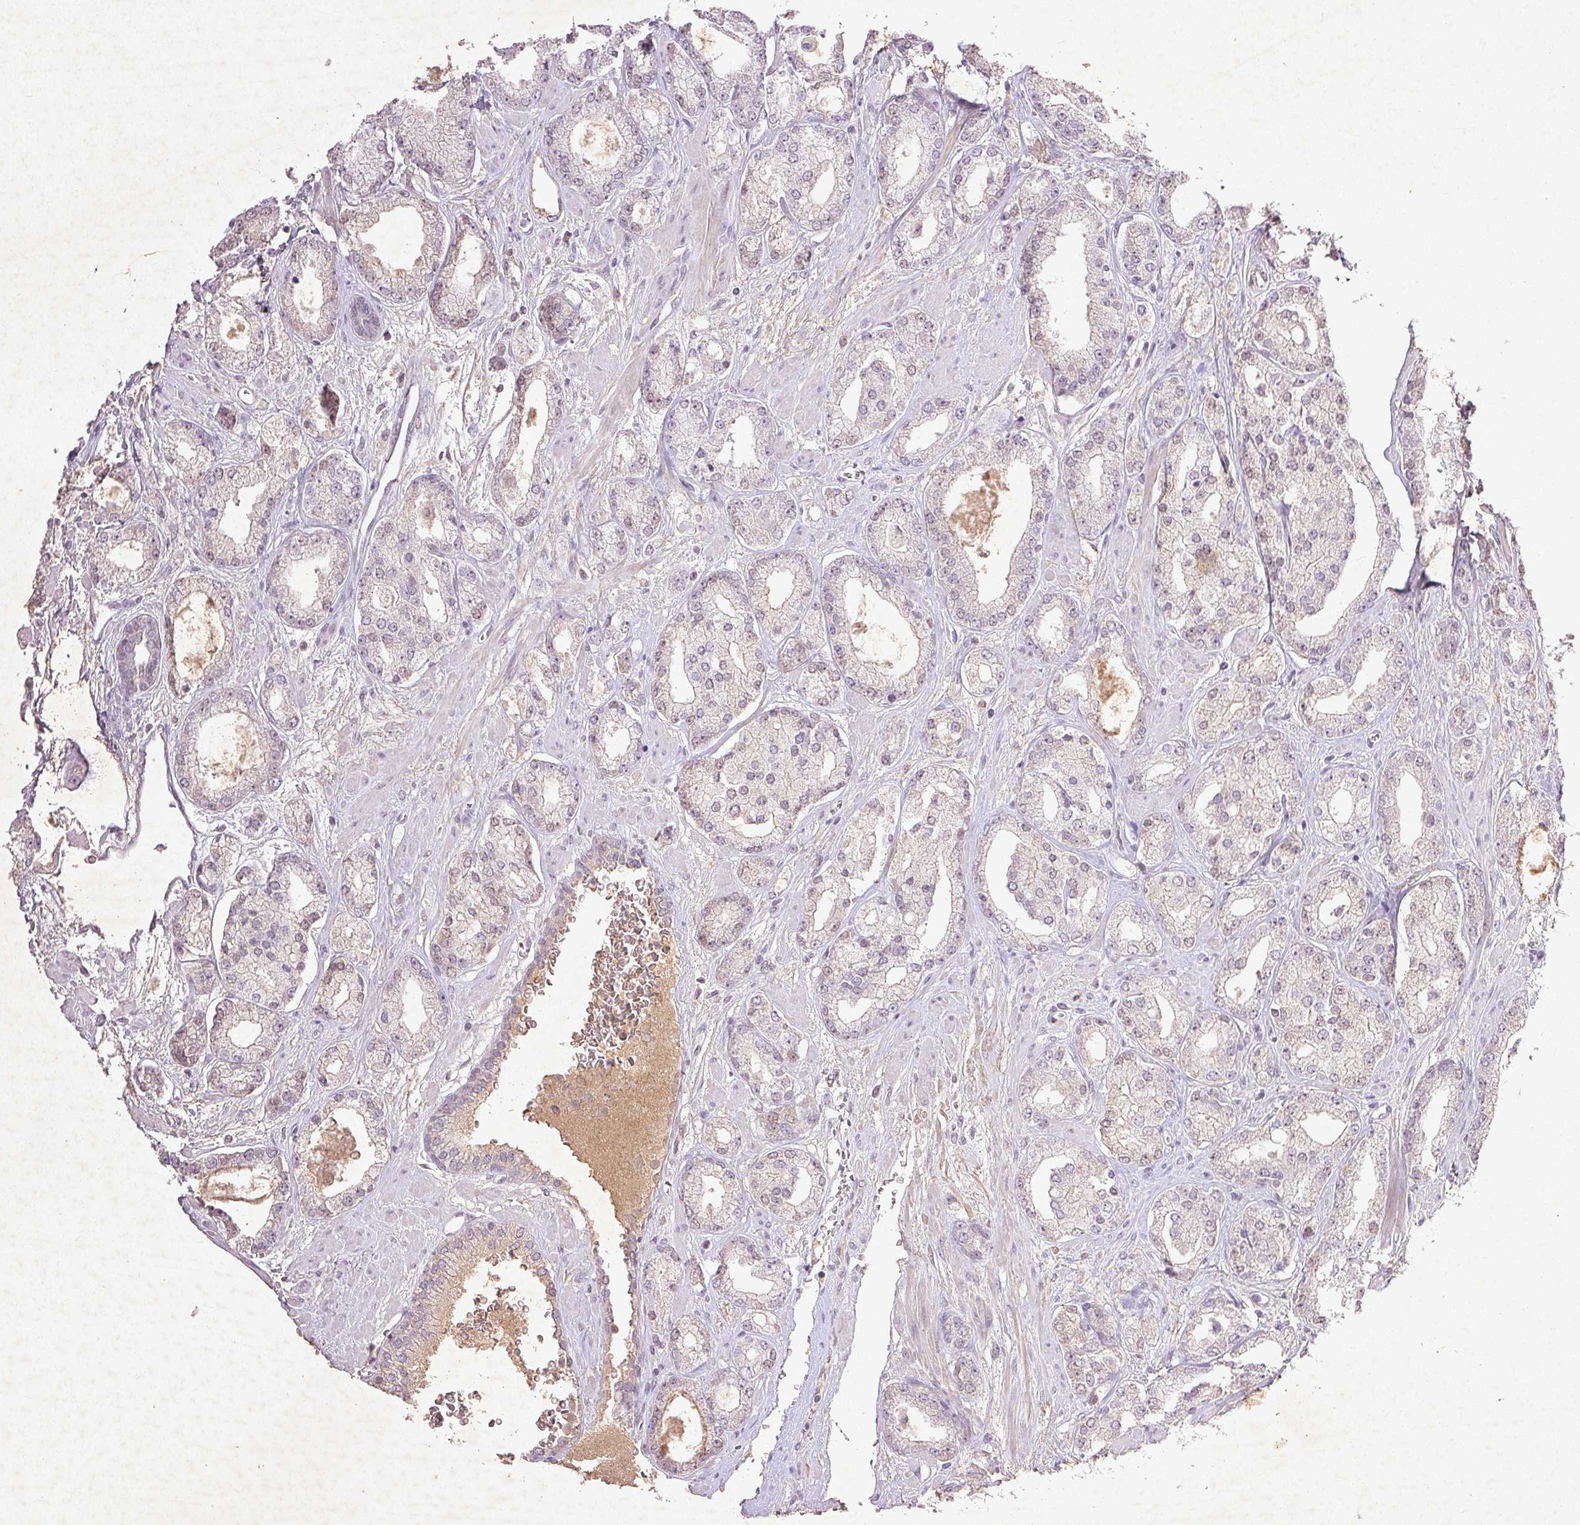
{"staining": {"intensity": "negative", "quantity": "none", "location": "none"}, "tissue": "prostate cancer", "cell_type": "Tumor cells", "image_type": "cancer", "snomed": [{"axis": "morphology", "description": "Adenocarcinoma, High grade"}, {"axis": "topography", "description": "Prostate"}], "caption": "There is no significant staining in tumor cells of prostate cancer (adenocarcinoma (high-grade)). (DAB (3,3'-diaminobenzidine) immunohistochemistry with hematoxylin counter stain).", "gene": "FAM168B", "patient": {"sex": "male", "age": 64}}